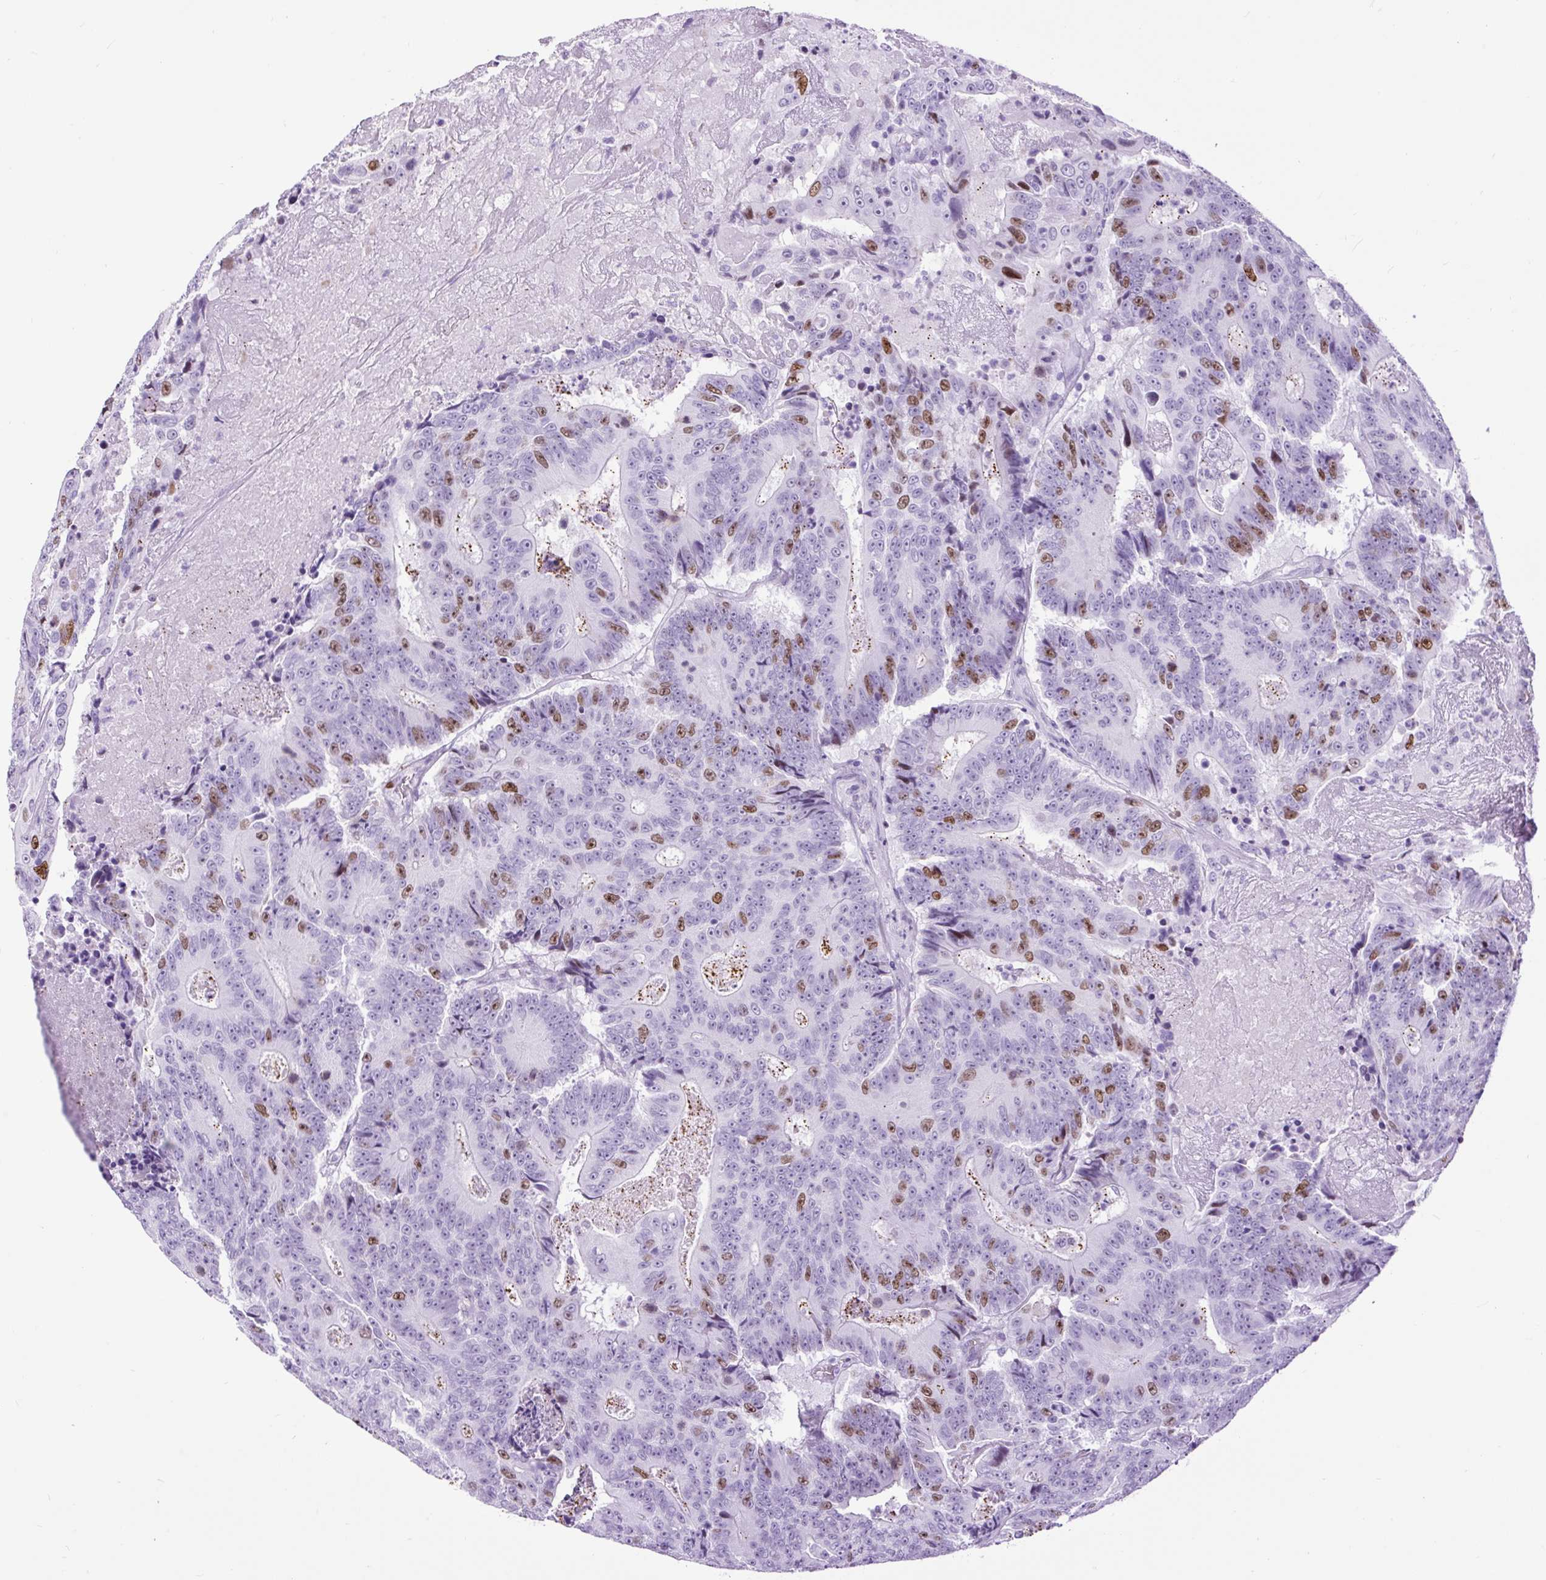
{"staining": {"intensity": "moderate", "quantity": "<25%", "location": "nuclear"}, "tissue": "colorectal cancer", "cell_type": "Tumor cells", "image_type": "cancer", "snomed": [{"axis": "morphology", "description": "Adenocarcinoma, NOS"}, {"axis": "topography", "description": "Colon"}], "caption": "A high-resolution photomicrograph shows immunohistochemistry staining of adenocarcinoma (colorectal), which exhibits moderate nuclear expression in about <25% of tumor cells. Immunohistochemistry stains the protein in brown and the nuclei are stained blue.", "gene": "RACGAP1", "patient": {"sex": "male", "age": 83}}